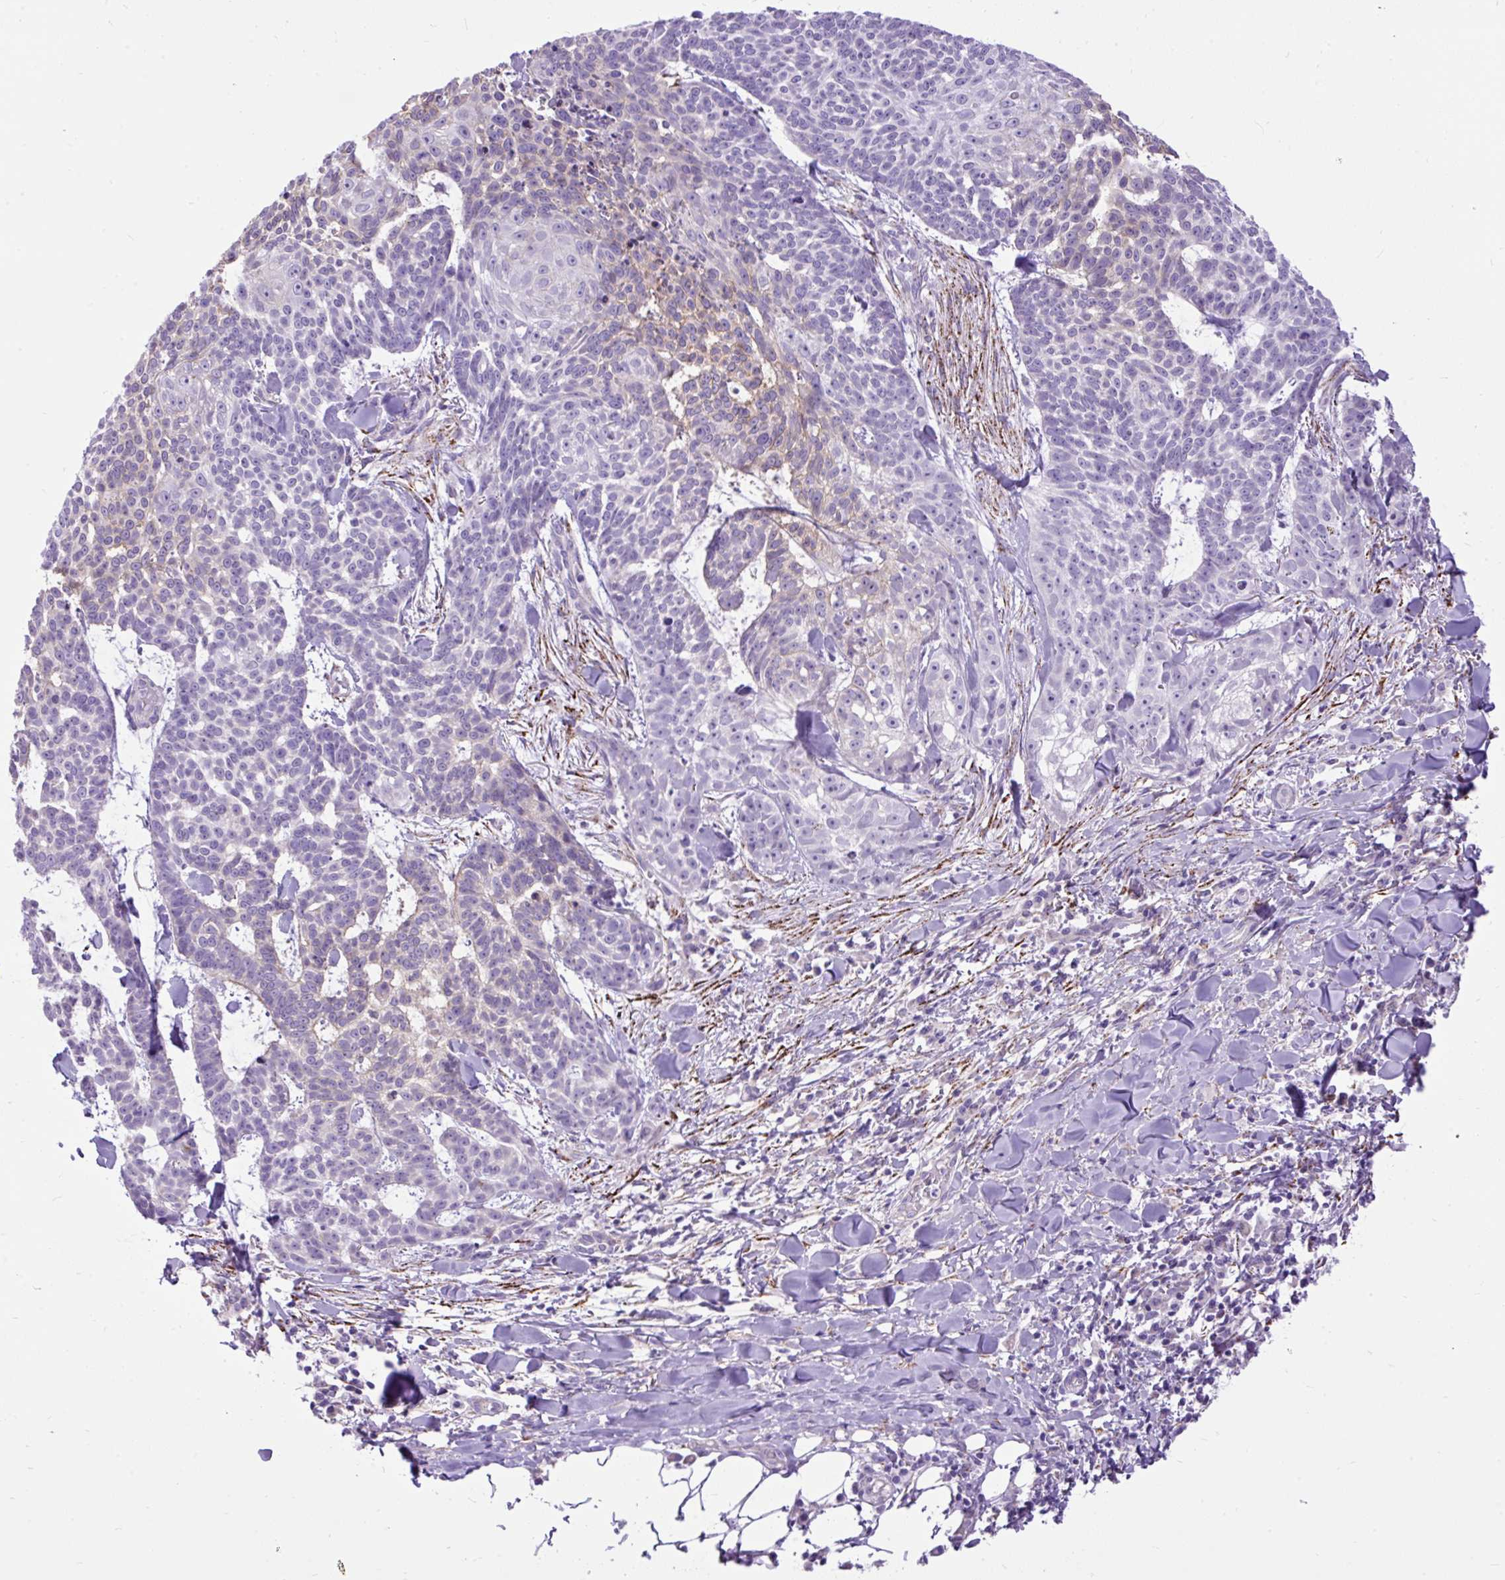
{"staining": {"intensity": "negative", "quantity": "none", "location": "none"}, "tissue": "skin cancer", "cell_type": "Tumor cells", "image_type": "cancer", "snomed": [{"axis": "morphology", "description": "Basal cell carcinoma"}, {"axis": "topography", "description": "Skin"}], "caption": "Tumor cells show no significant protein positivity in skin cancer.", "gene": "ZNF256", "patient": {"sex": "female", "age": 93}}